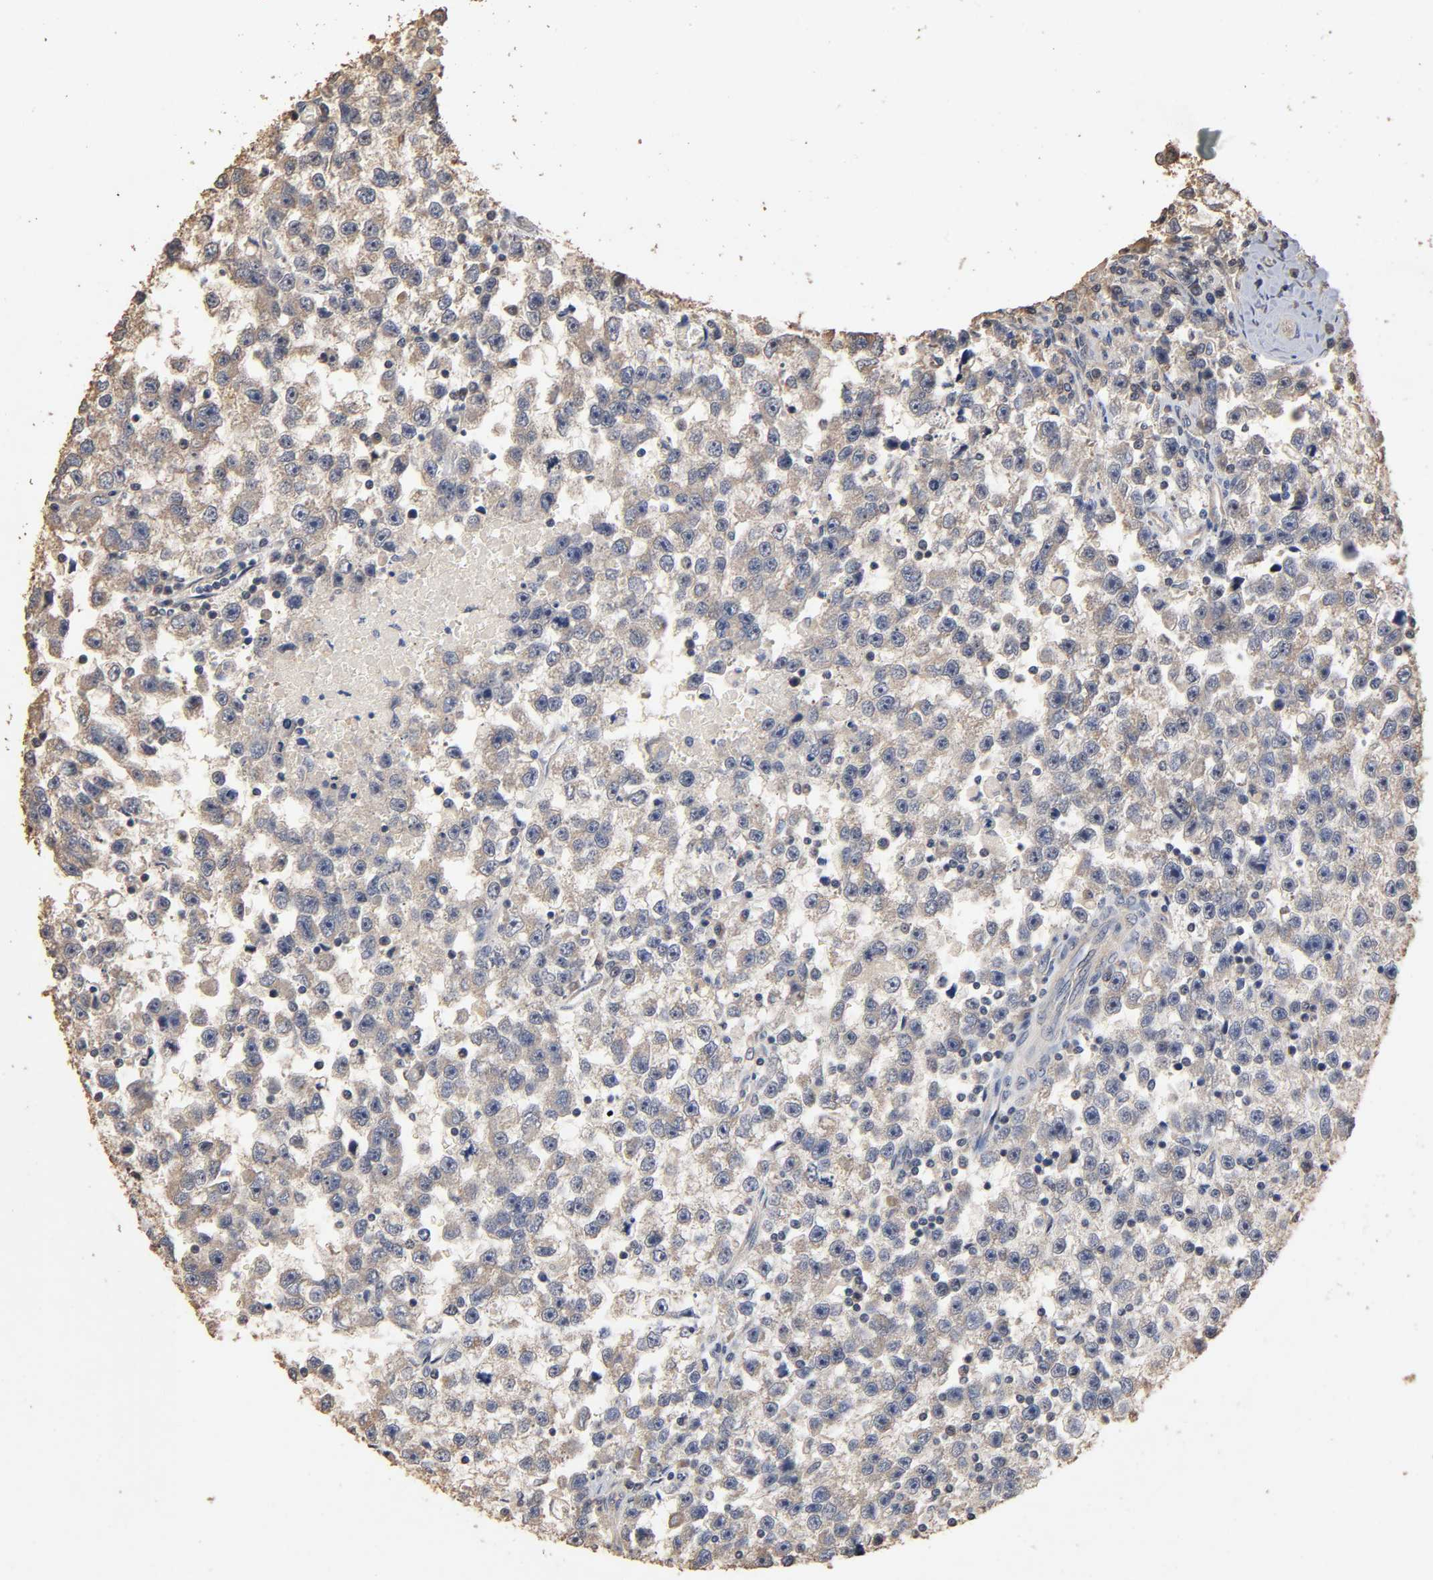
{"staining": {"intensity": "weak", "quantity": ">75%", "location": "cytoplasmic/membranous"}, "tissue": "testis cancer", "cell_type": "Tumor cells", "image_type": "cancer", "snomed": [{"axis": "morphology", "description": "Seminoma, NOS"}, {"axis": "topography", "description": "Testis"}], "caption": "Immunohistochemistry (IHC) image of neoplastic tissue: human testis cancer (seminoma) stained using immunohistochemistry (IHC) demonstrates low levels of weak protein expression localized specifically in the cytoplasmic/membranous of tumor cells, appearing as a cytoplasmic/membranous brown color.", "gene": "ARHGEF7", "patient": {"sex": "male", "age": 33}}